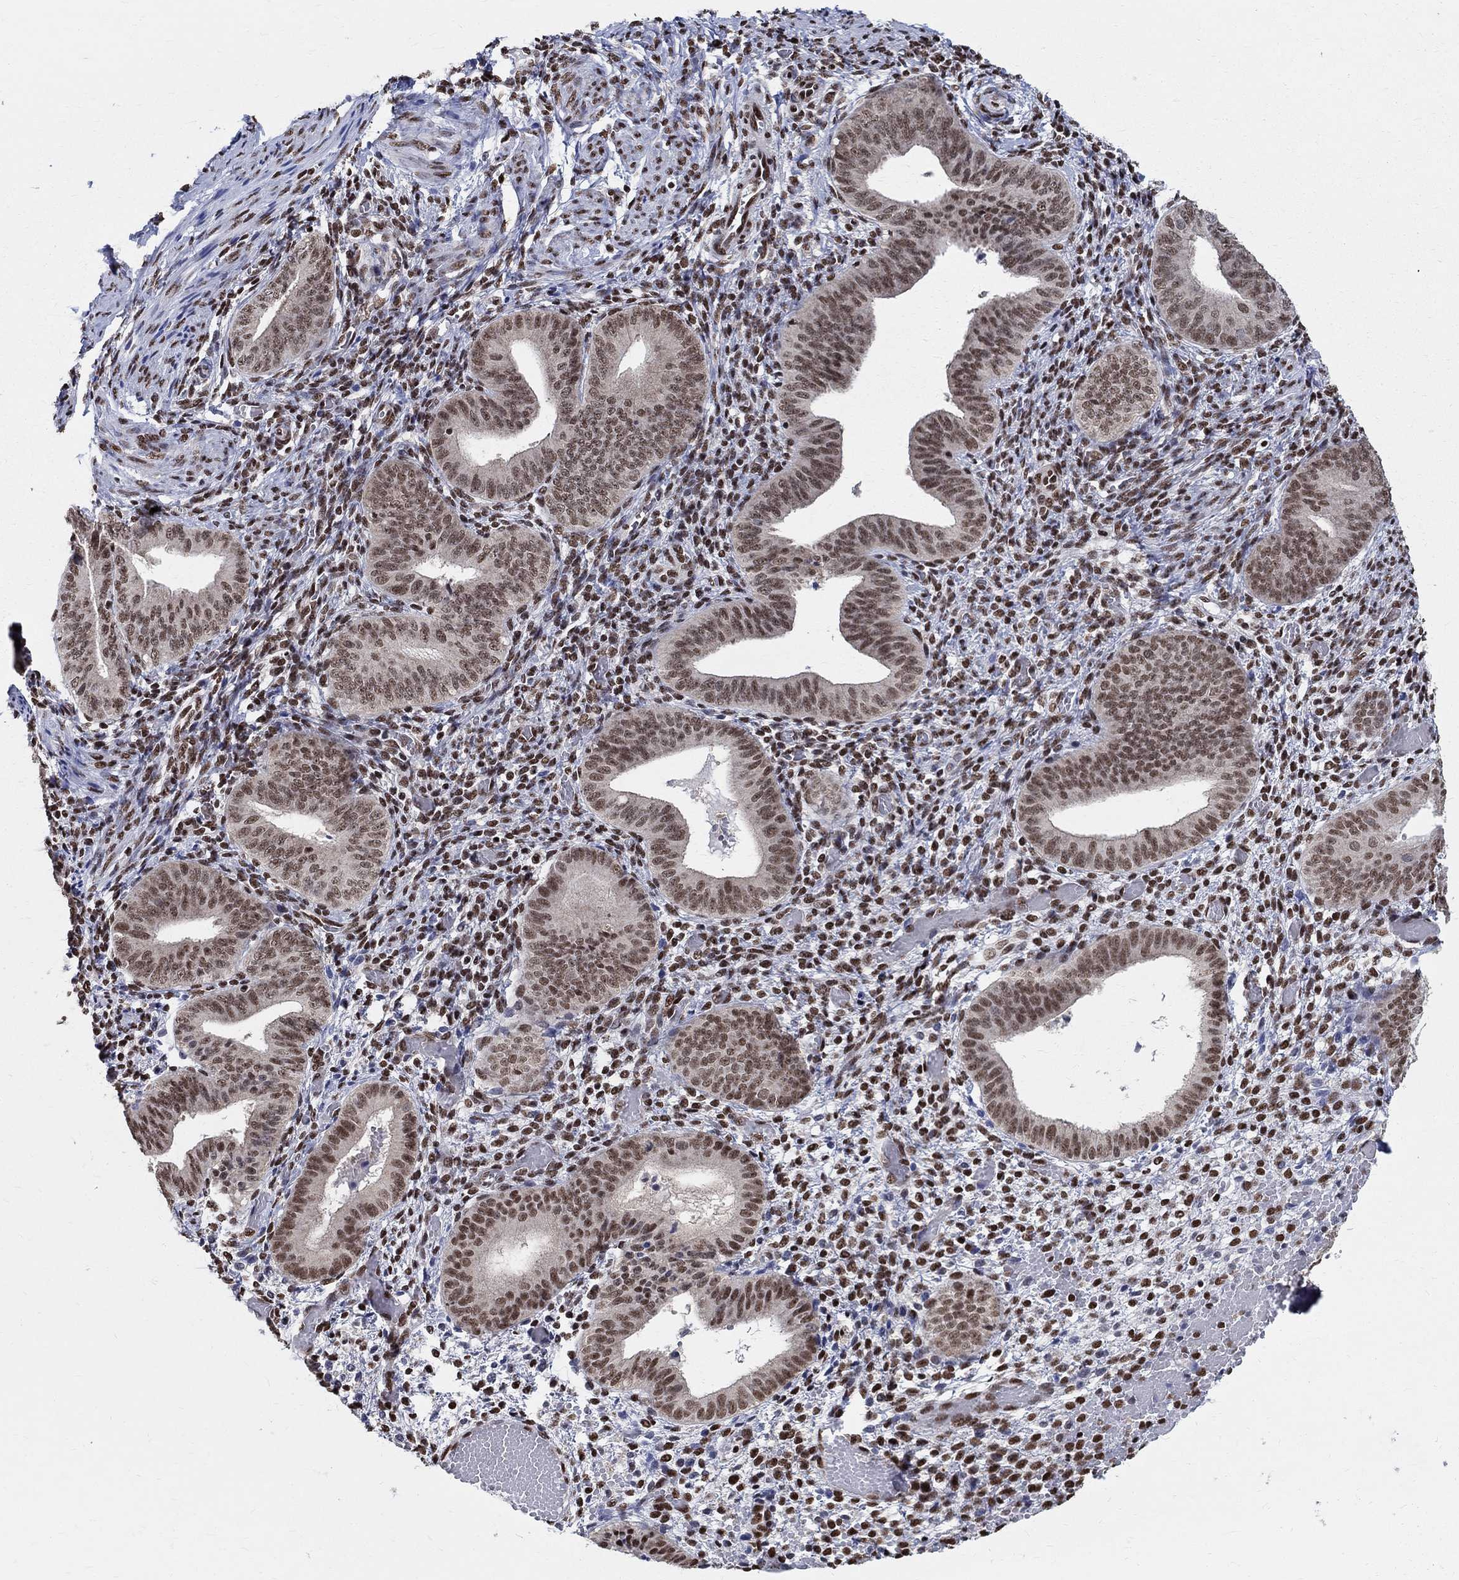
{"staining": {"intensity": "strong", "quantity": "25%-75%", "location": "nuclear"}, "tissue": "endometrium", "cell_type": "Cells in endometrial stroma", "image_type": "normal", "snomed": [{"axis": "morphology", "description": "Normal tissue, NOS"}, {"axis": "topography", "description": "Endometrium"}], "caption": "Approximately 25%-75% of cells in endometrial stroma in unremarkable human endometrium demonstrate strong nuclear protein expression as visualized by brown immunohistochemical staining.", "gene": "FBXO16", "patient": {"sex": "female", "age": 42}}